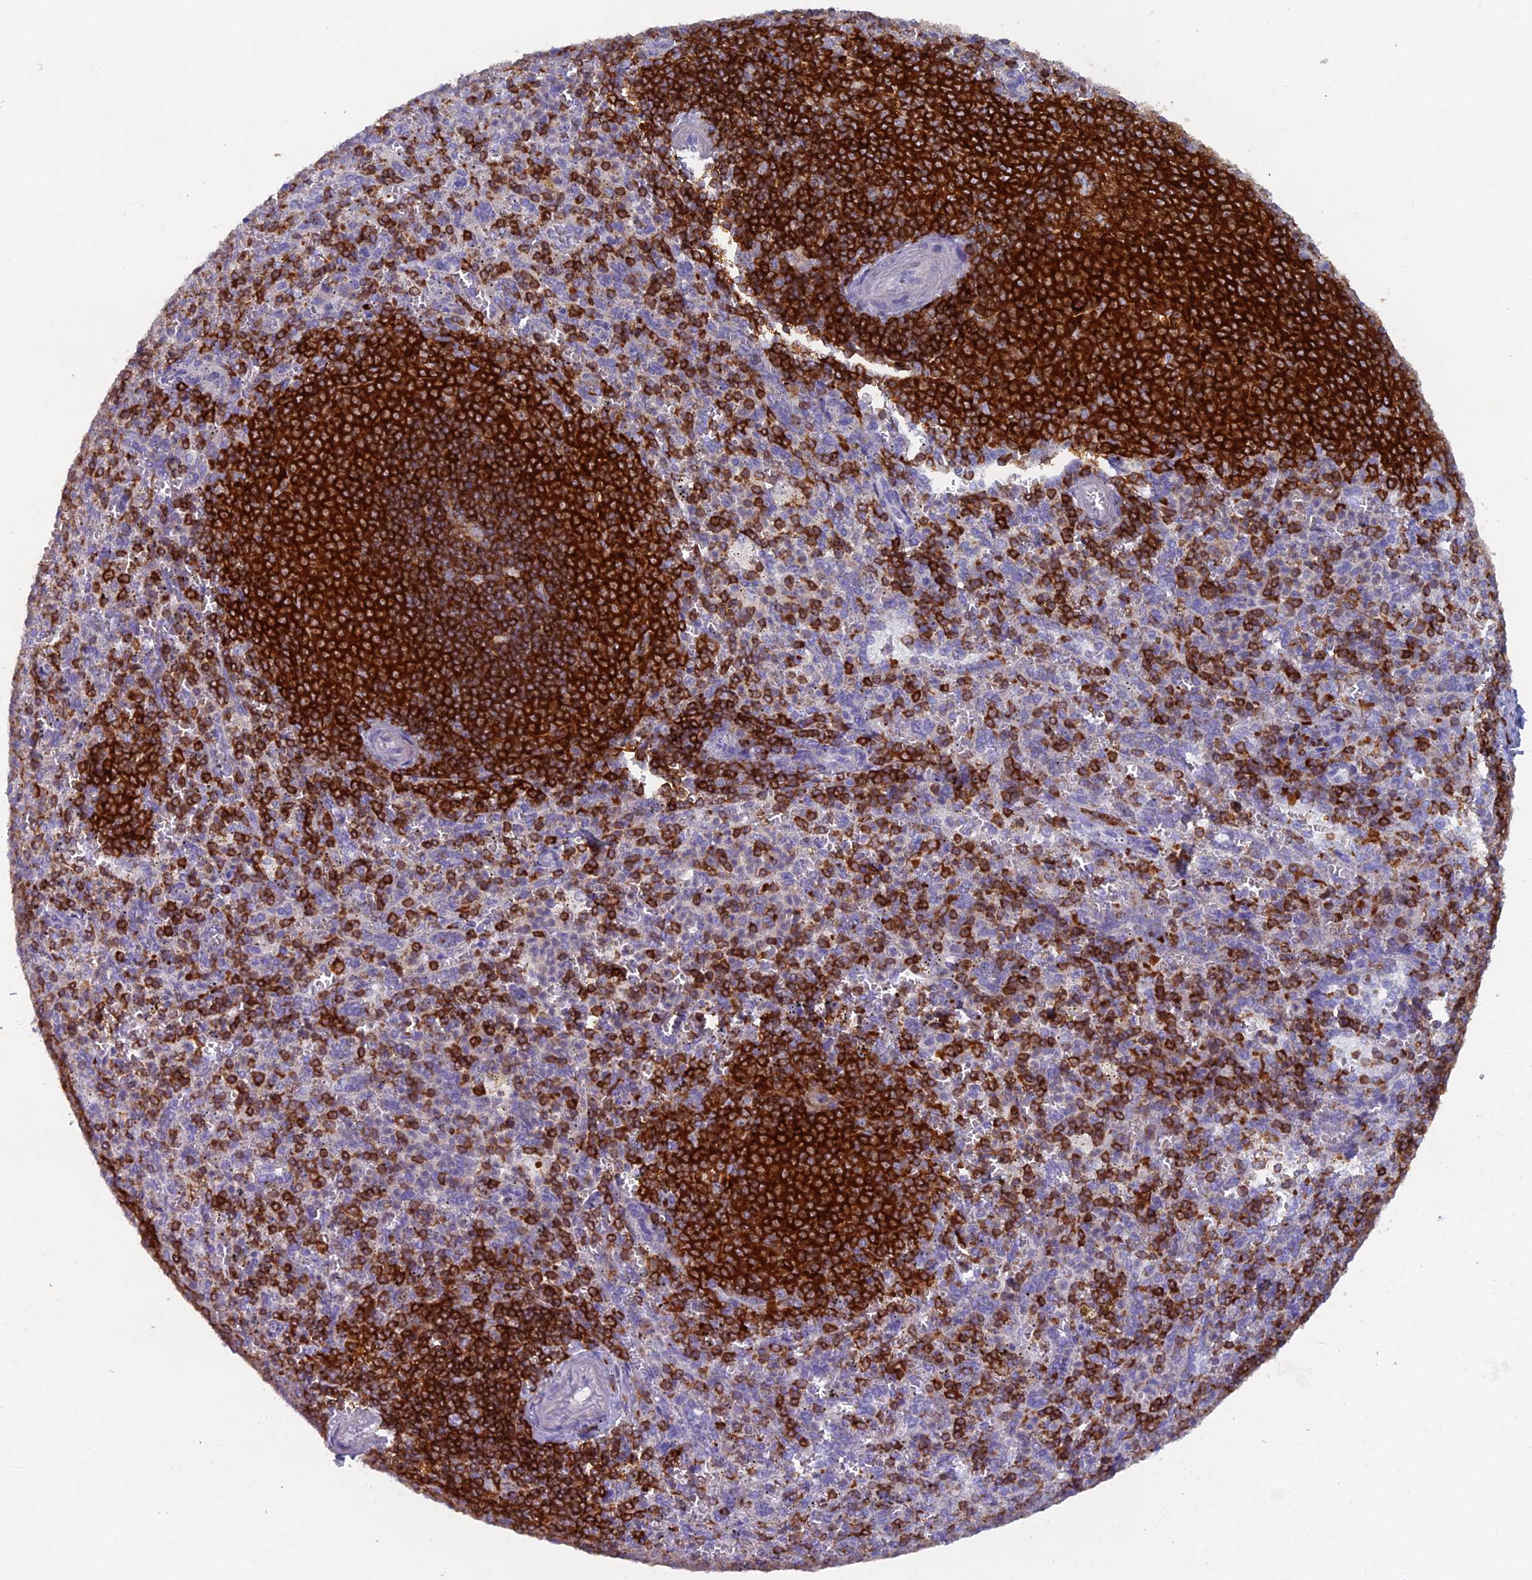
{"staining": {"intensity": "strong", "quantity": "<25%", "location": "cytoplasmic/membranous"}, "tissue": "spleen", "cell_type": "Cells in red pulp", "image_type": "normal", "snomed": [{"axis": "morphology", "description": "Normal tissue, NOS"}, {"axis": "topography", "description": "Spleen"}], "caption": "Protein staining shows strong cytoplasmic/membranous staining in approximately <25% of cells in red pulp in benign spleen.", "gene": "ABI3BP", "patient": {"sex": "female", "age": 21}}